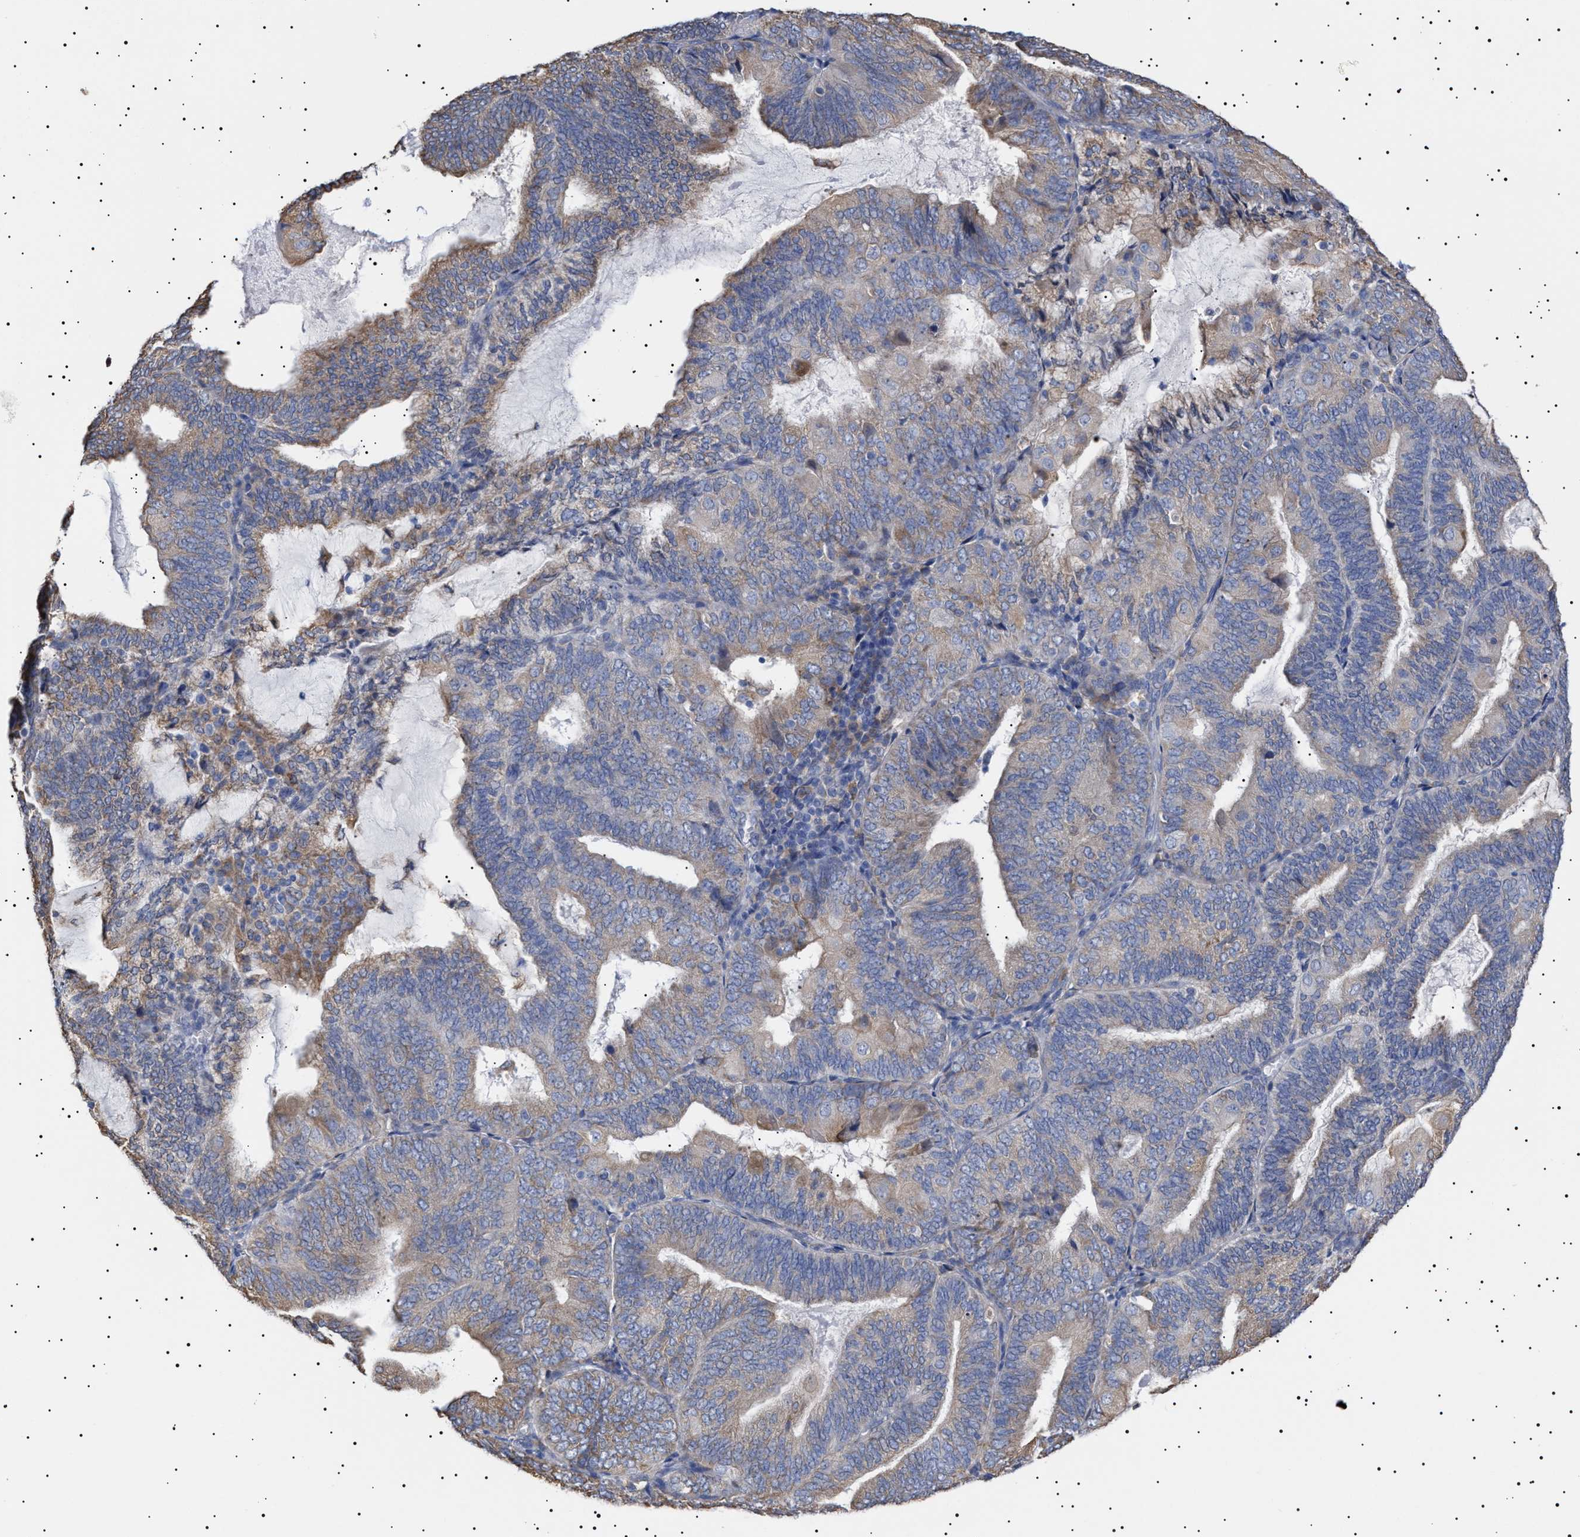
{"staining": {"intensity": "weak", "quantity": ">75%", "location": "cytoplasmic/membranous"}, "tissue": "endometrial cancer", "cell_type": "Tumor cells", "image_type": "cancer", "snomed": [{"axis": "morphology", "description": "Adenocarcinoma, NOS"}, {"axis": "topography", "description": "Endometrium"}], "caption": "A brown stain labels weak cytoplasmic/membranous expression of a protein in endometrial cancer (adenocarcinoma) tumor cells.", "gene": "ERCC6L2", "patient": {"sex": "female", "age": 81}}